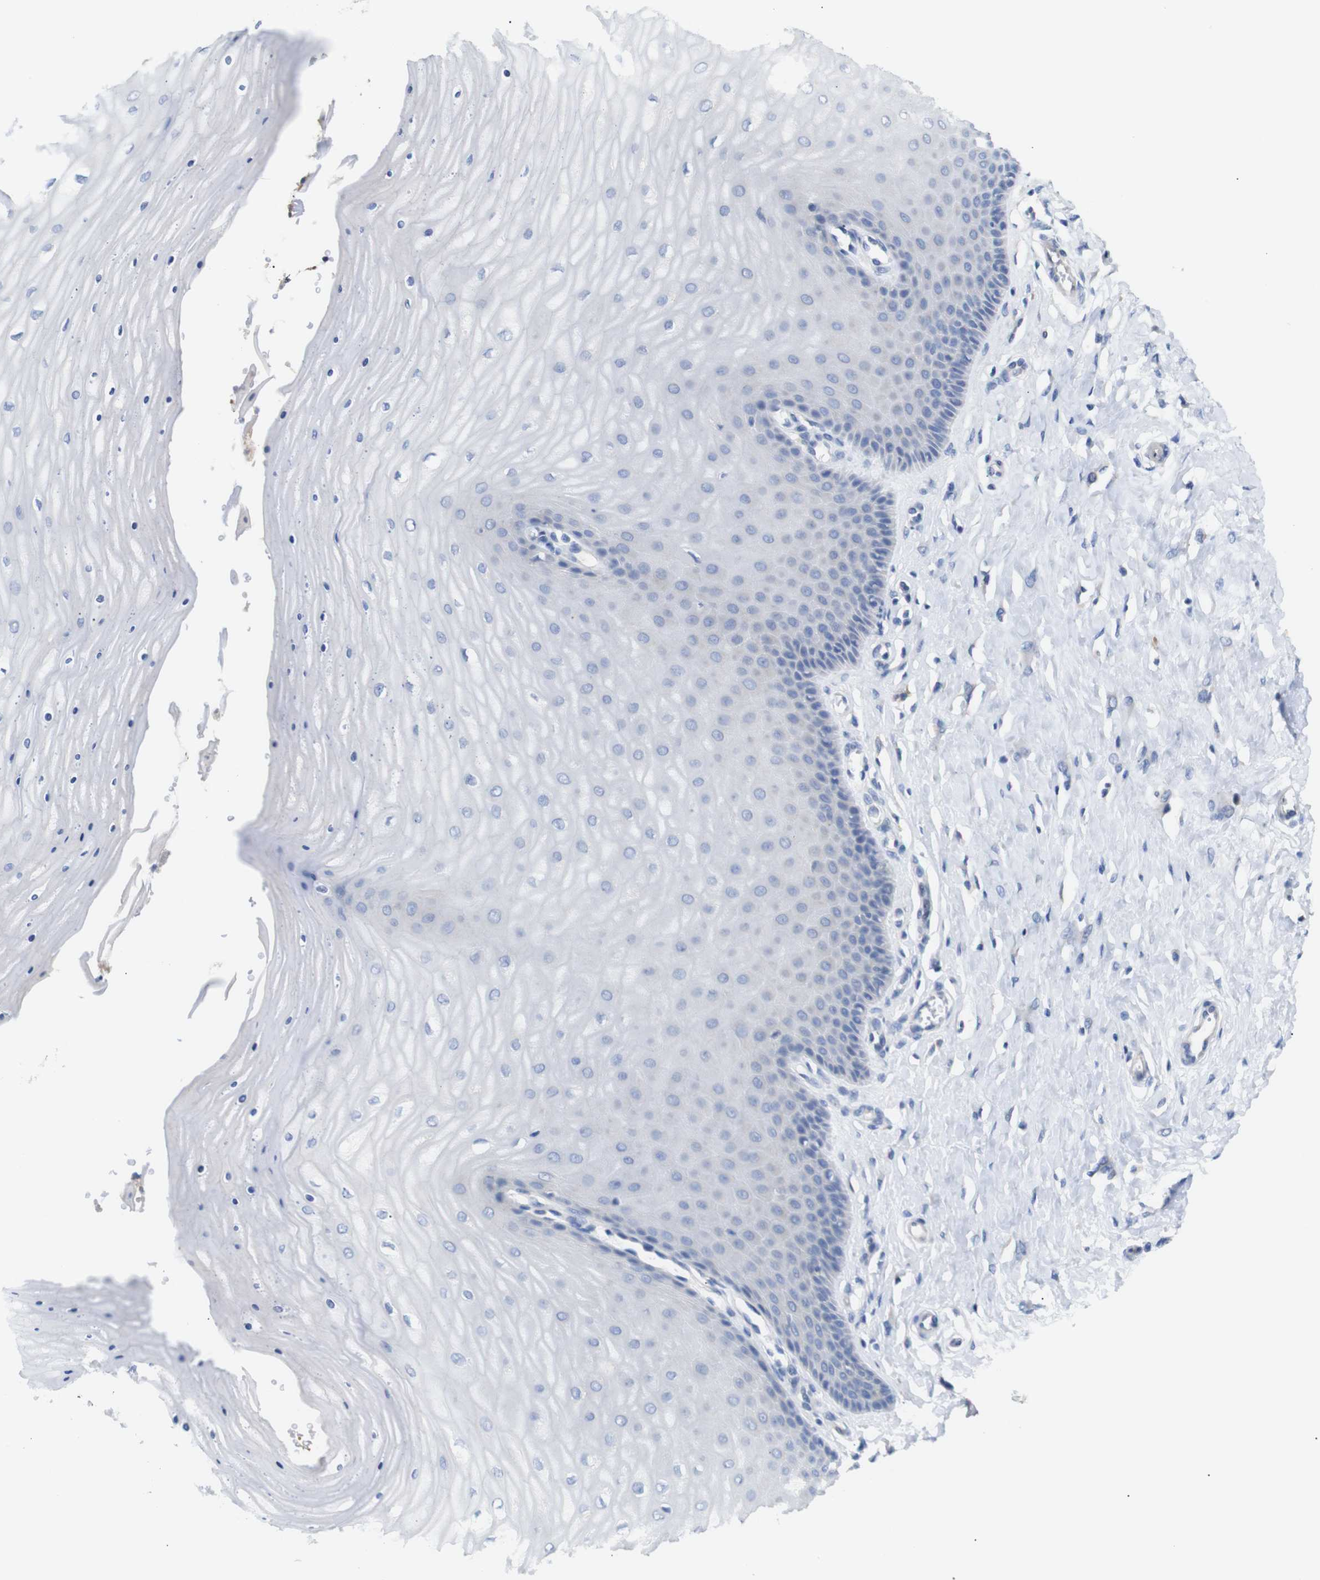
{"staining": {"intensity": "moderate", "quantity": "25%-75%", "location": "cytoplasmic/membranous"}, "tissue": "cervix", "cell_type": "Glandular cells", "image_type": "normal", "snomed": [{"axis": "morphology", "description": "Normal tissue, NOS"}, {"axis": "topography", "description": "Cervix"}], "caption": "Protein expression by immunohistochemistry (IHC) displays moderate cytoplasmic/membranous expression in about 25%-75% of glandular cells in unremarkable cervix.", "gene": "ALOX15", "patient": {"sex": "female", "age": 55}}